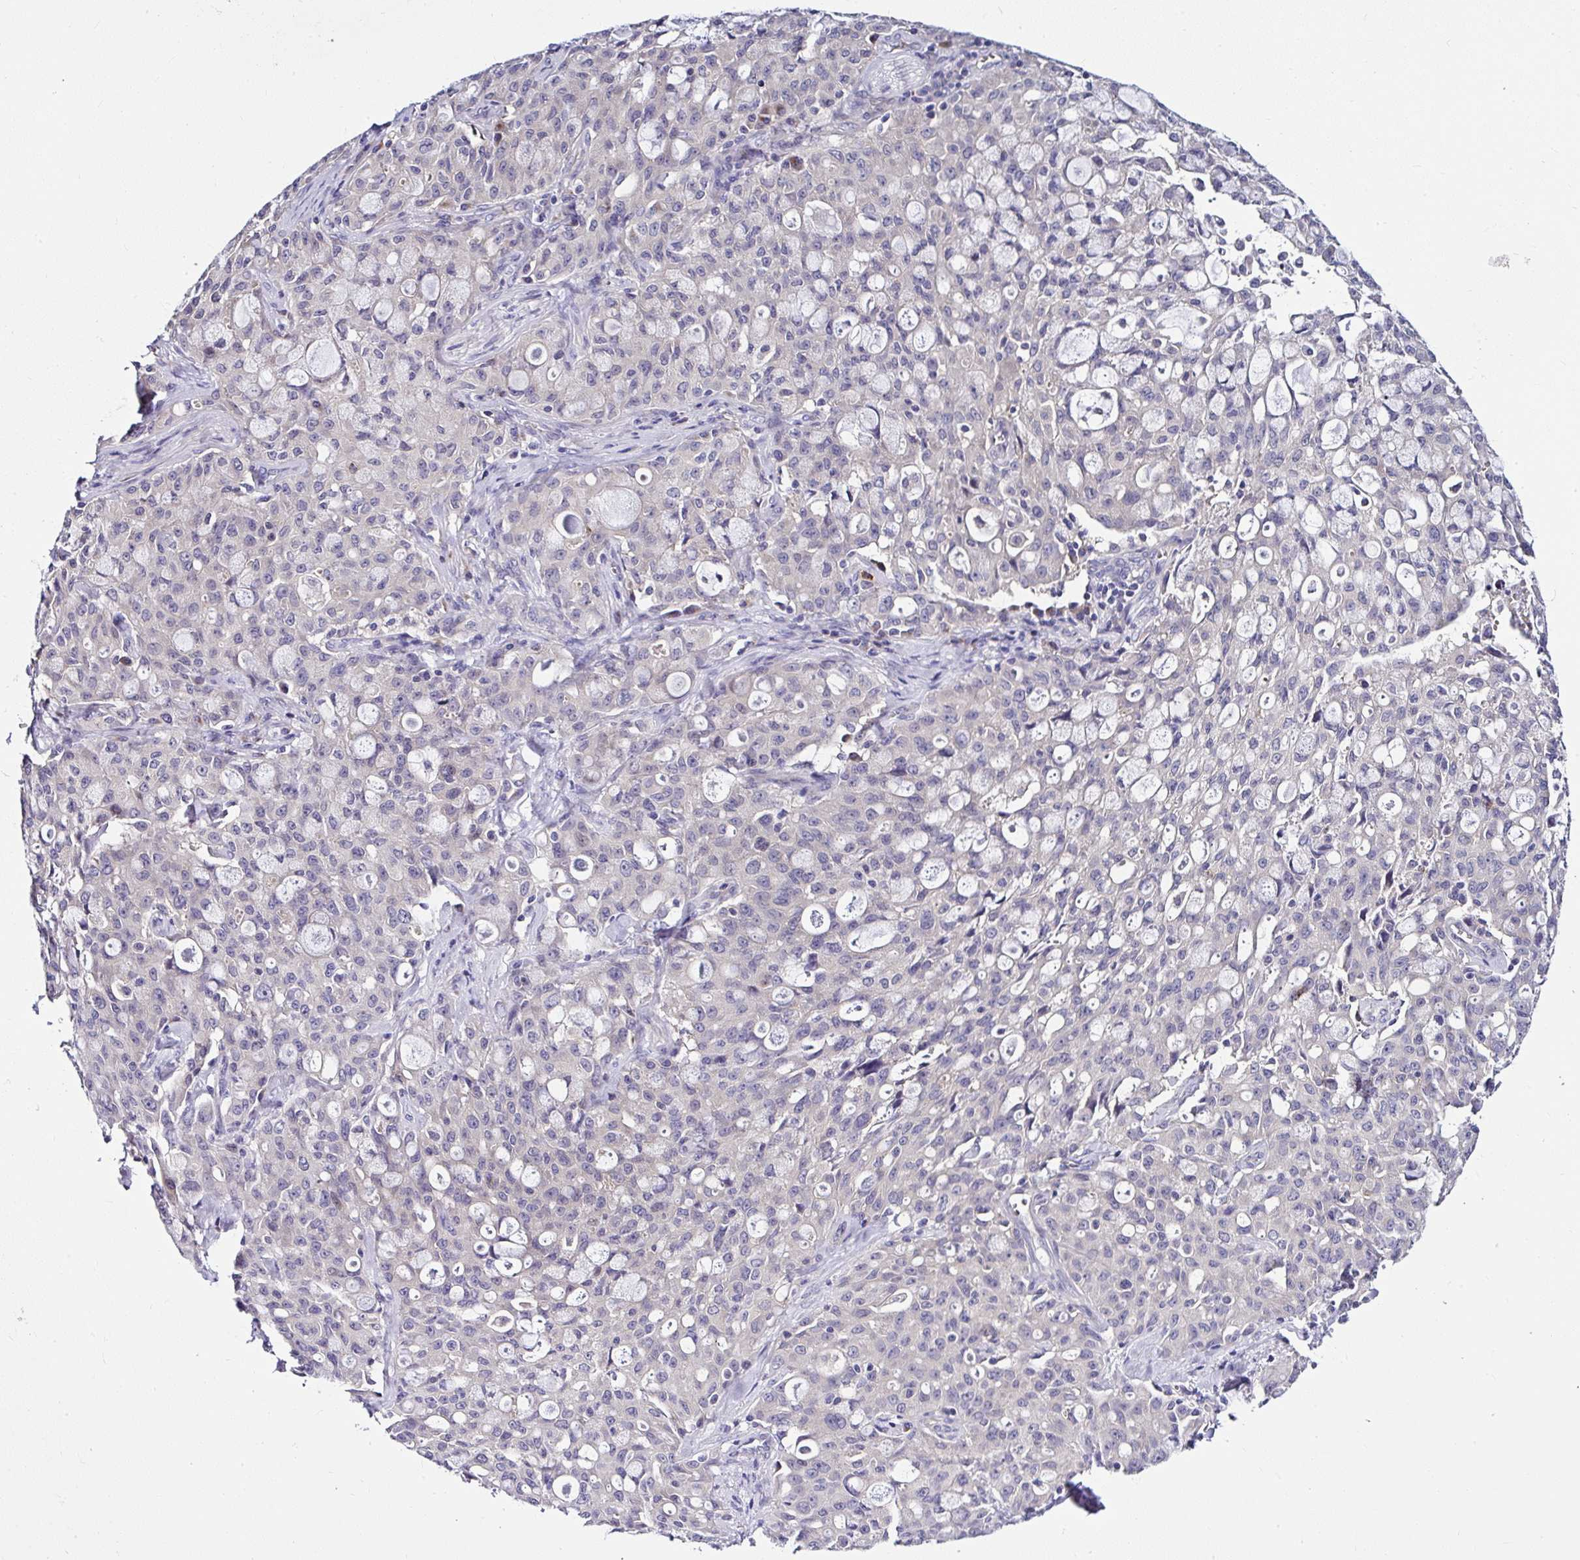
{"staining": {"intensity": "negative", "quantity": "none", "location": "none"}, "tissue": "lung cancer", "cell_type": "Tumor cells", "image_type": "cancer", "snomed": [{"axis": "morphology", "description": "Adenocarcinoma, NOS"}, {"axis": "topography", "description": "Lung"}], "caption": "DAB (3,3'-diaminobenzidine) immunohistochemical staining of human lung cancer (adenocarcinoma) reveals no significant expression in tumor cells.", "gene": "DEPDC5", "patient": {"sex": "female", "age": 44}}